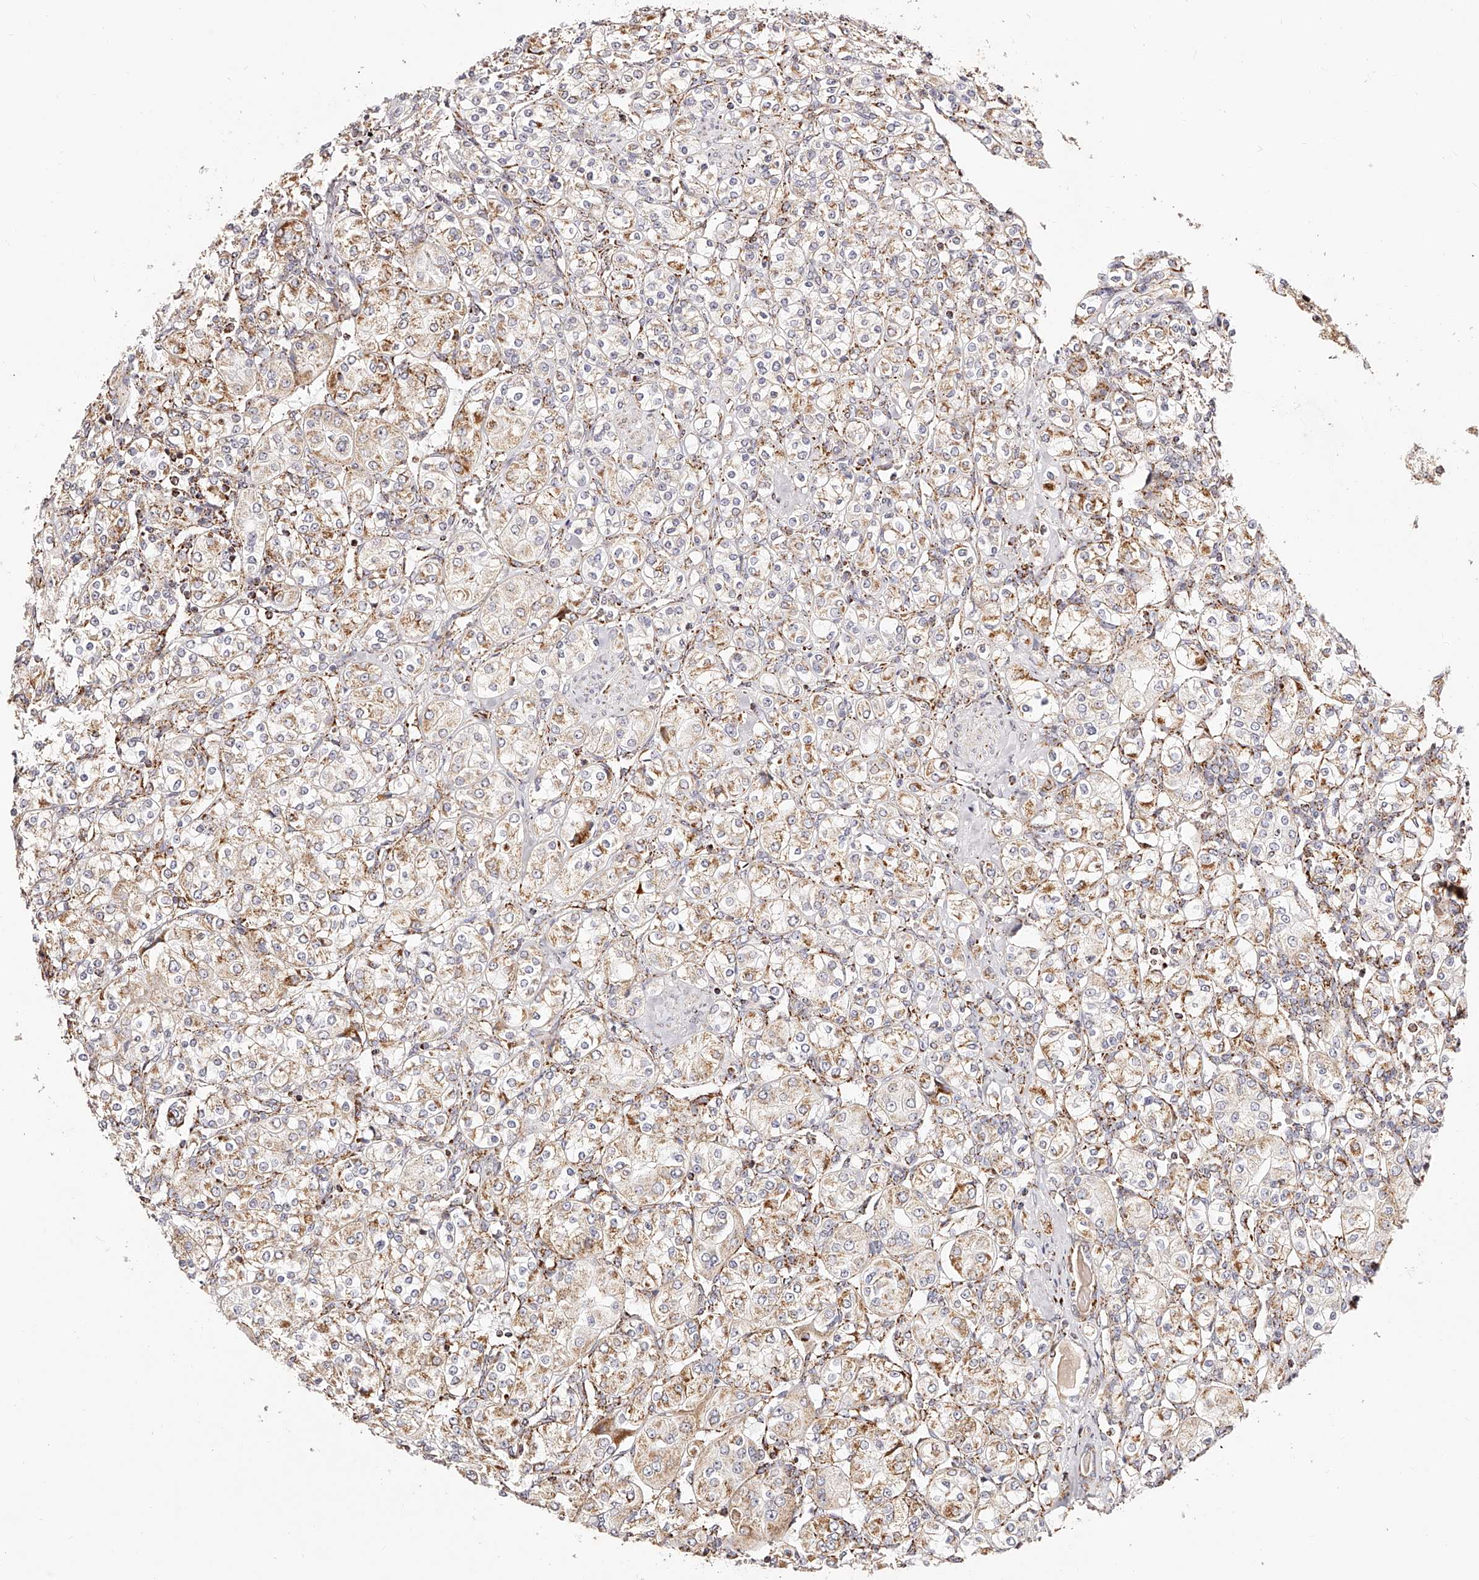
{"staining": {"intensity": "moderate", "quantity": ">75%", "location": "cytoplasmic/membranous"}, "tissue": "renal cancer", "cell_type": "Tumor cells", "image_type": "cancer", "snomed": [{"axis": "morphology", "description": "Adenocarcinoma, NOS"}, {"axis": "topography", "description": "Kidney"}], "caption": "About >75% of tumor cells in human renal cancer reveal moderate cytoplasmic/membranous protein staining as visualized by brown immunohistochemical staining.", "gene": "NDUFV3", "patient": {"sex": "male", "age": 77}}